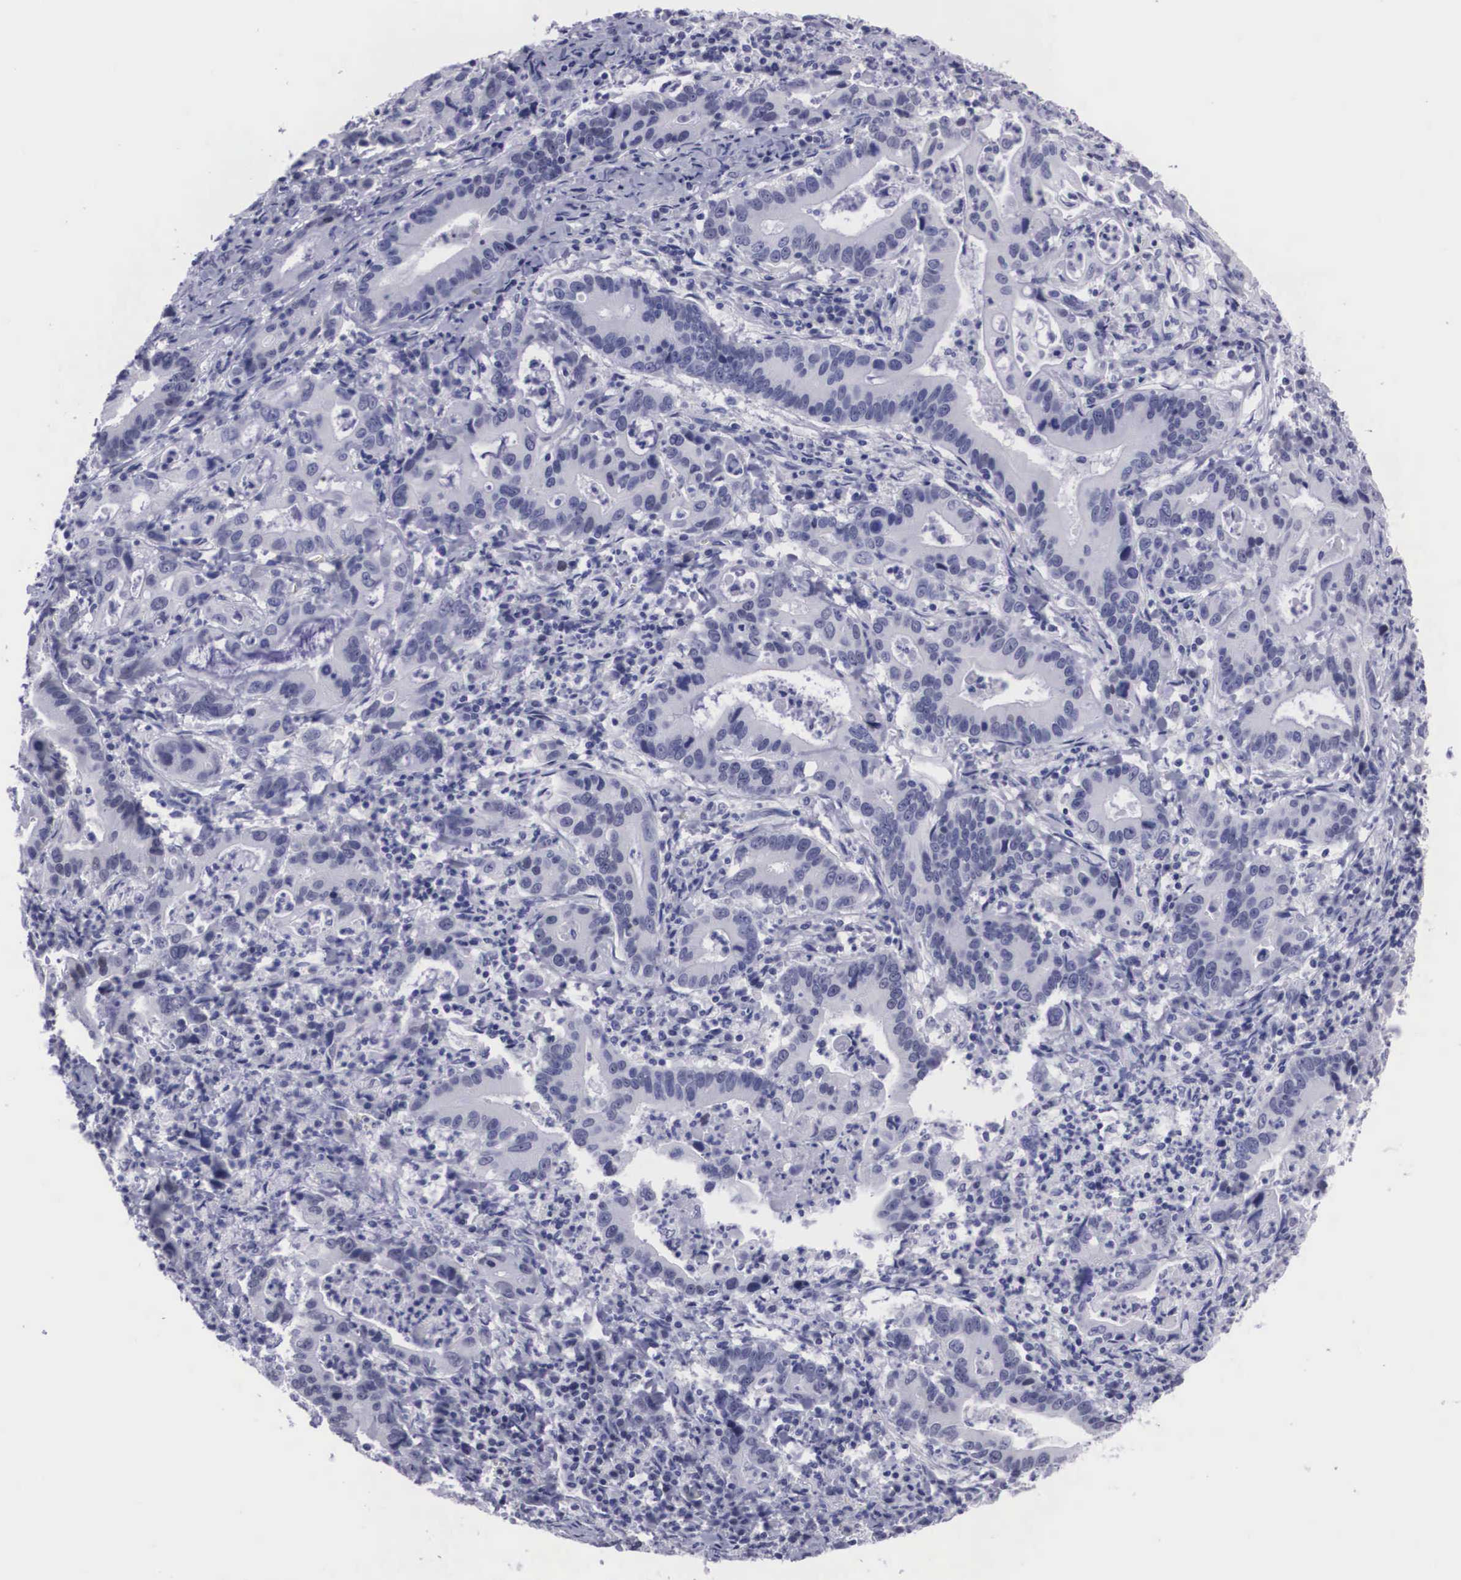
{"staining": {"intensity": "negative", "quantity": "none", "location": "none"}, "tissue": "stomach cancer", "cell_type": "Tumor cells", "image_type": "cancer", "snomed": [{"axis": "morphology", "description": "Adenocarcinoma, NOS"}, {"axis": "topography", "description": "Stomach, upper"}], "caption": "Immunohistochemistry of human stomach cancer reveals no positivity in tumor cells.", "gene": "C22orf31", "patient": {"sex": "male", "age": 63}}